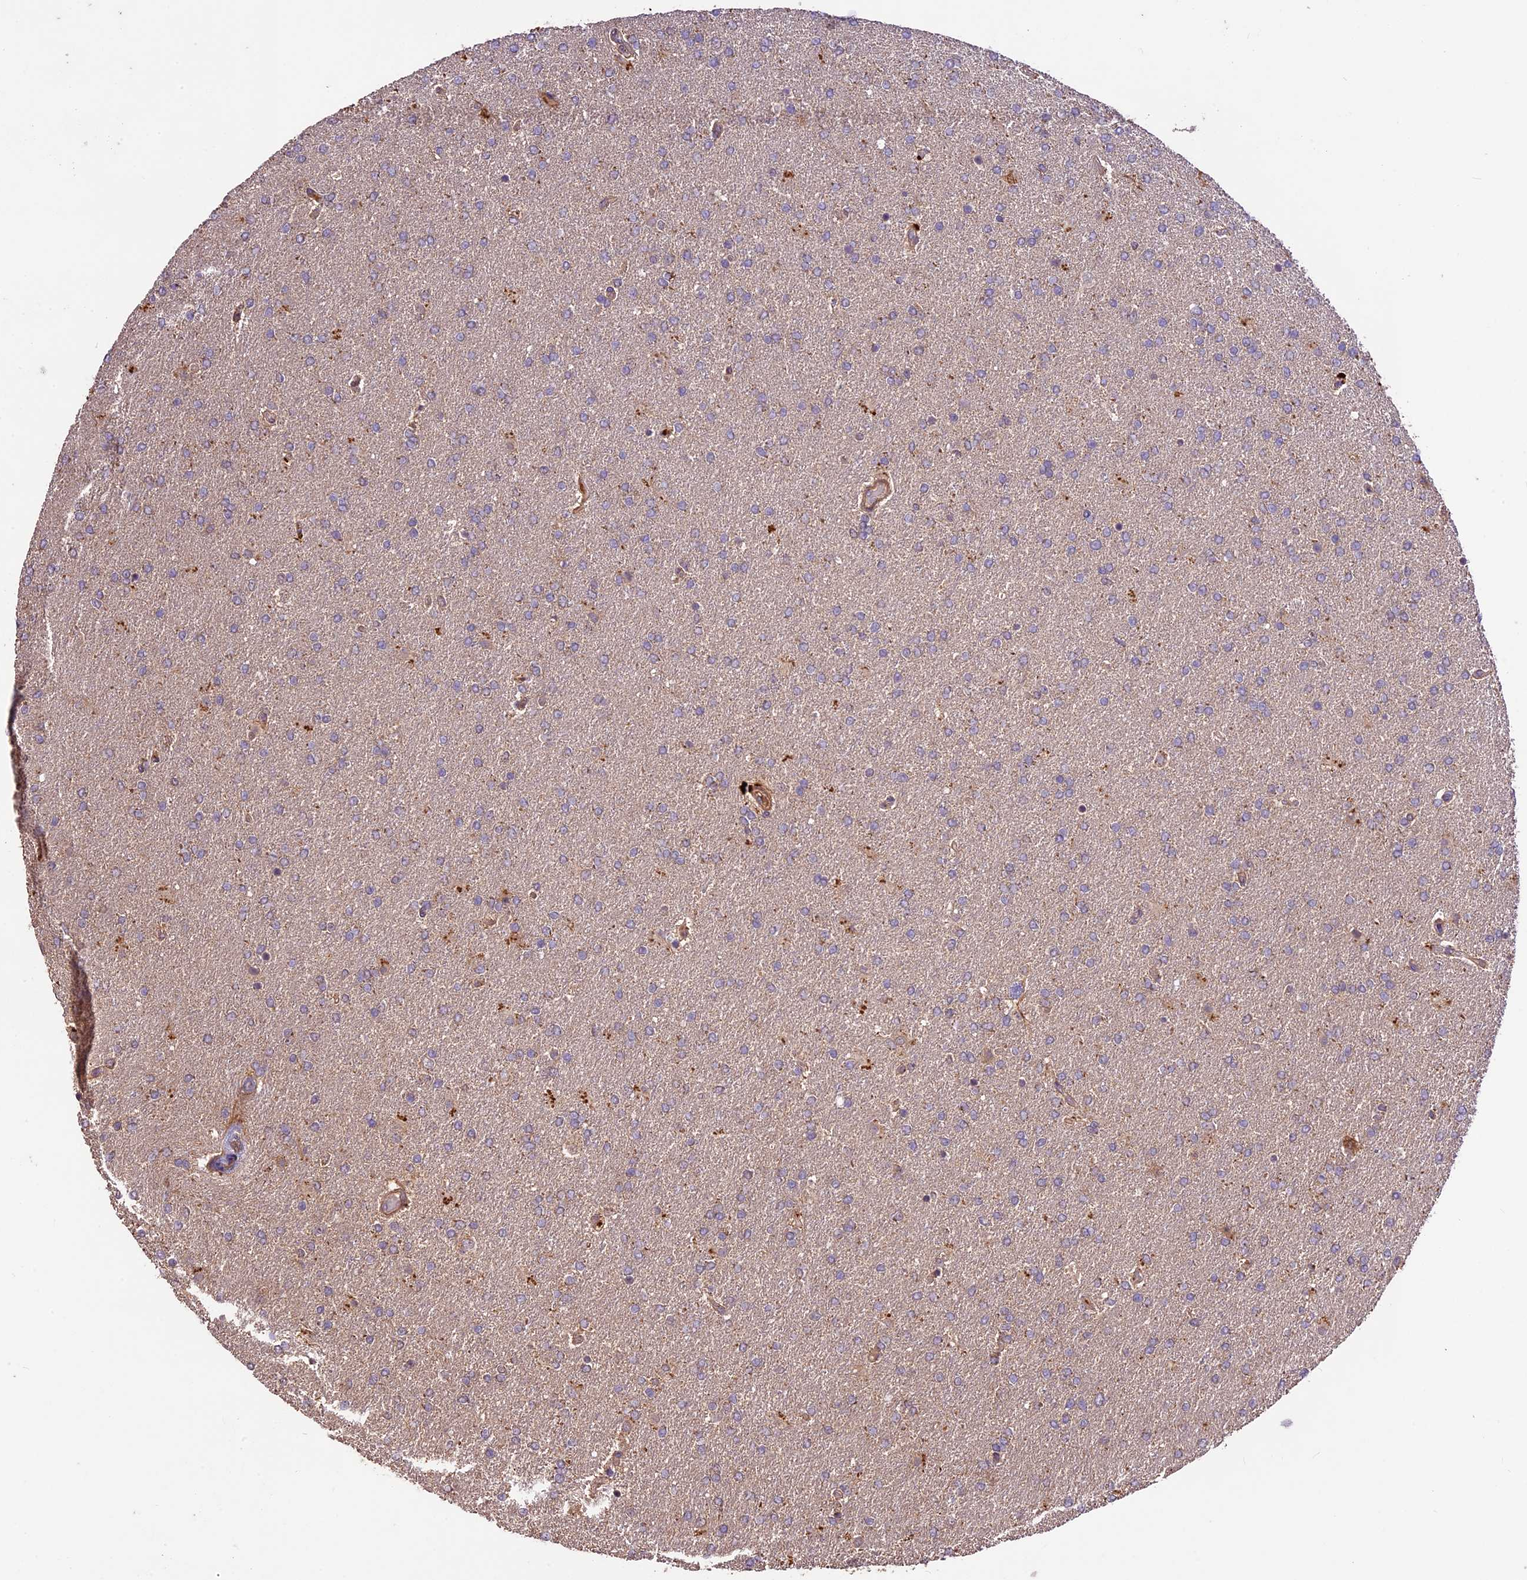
{"staining": {"intensity": "weak", "quantity": "<25%", "location": "cytoplasmic/membranous"}, "tissue": "glioma", "cell_type": "Tumor cells", "image_type": "cancer", "snomed": [{"axis": "morphology", "description": "Glioma, malignant, High grade"}, {"axis": "topography", "description": "Brain"}], "caption": "An immunohistochemistry (IHC) image of glioma is shown. There is no staining in tumor cells of glioma. (Stains: DAB (3,3'-diaminobenzidine) IHC with hematoxylin counter stain, Microscopy: brightfield microscopy at high magnification).", "gene": "CRLF1", "patient": {"sex": "male", "age": 72}}